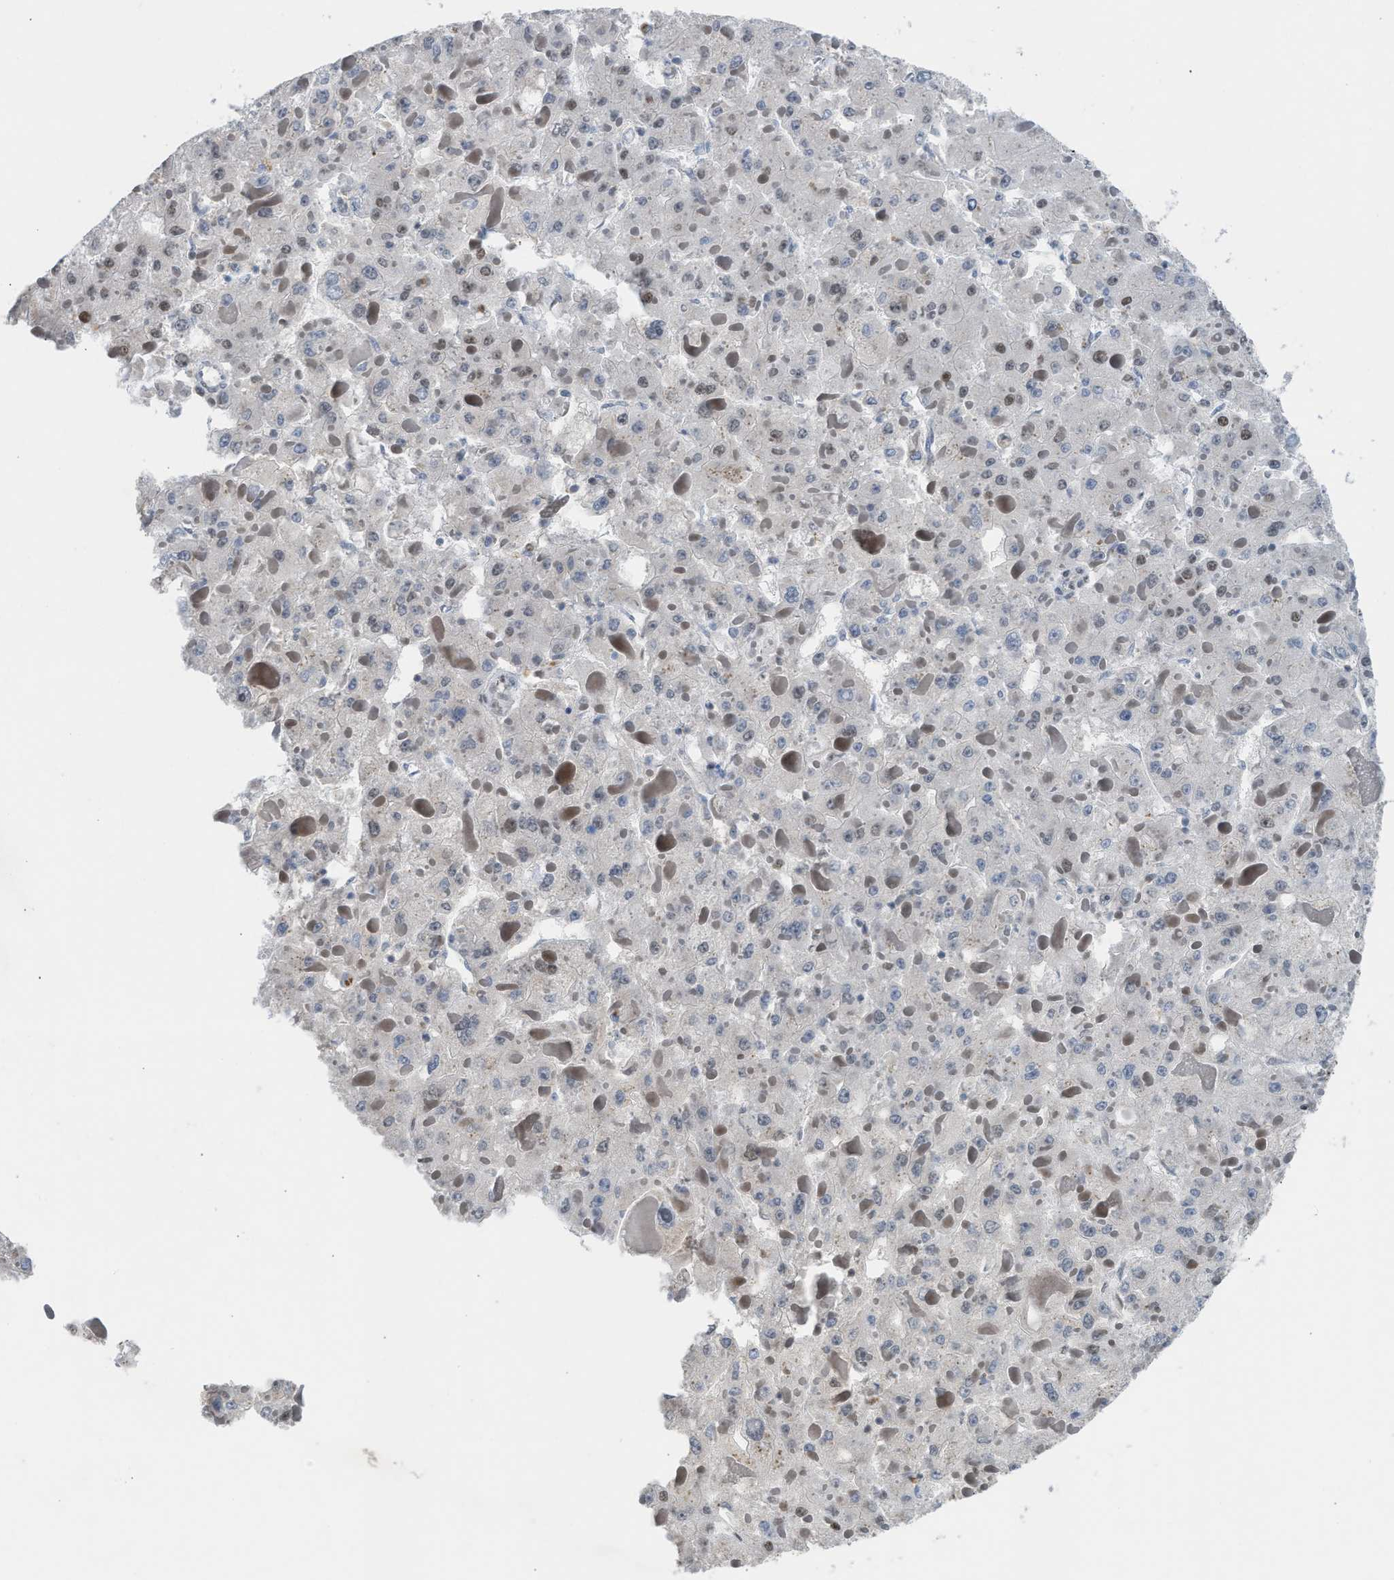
{"staining": {"intensity": "moderate", "quantity": "<25%", "location": "nuclear"}, "tissue": "liver cancer", "cell_type": "Tumor cells", "image_type": "cancer", "snomed": [{"axis": "morphology", "description": "Carcinoma, Hepatocellular, NOS"}, {"axis": "topography", "description": "Liver"}], "caption": "Liver cancer (hepatocellular carcinoma) was stained to show a protein in brown. There is low levels of moderate nuclear positivity in about <25% of tumor cells.", "gene": "SCAF4", "patient": {"sex": "female", "age": 73}}